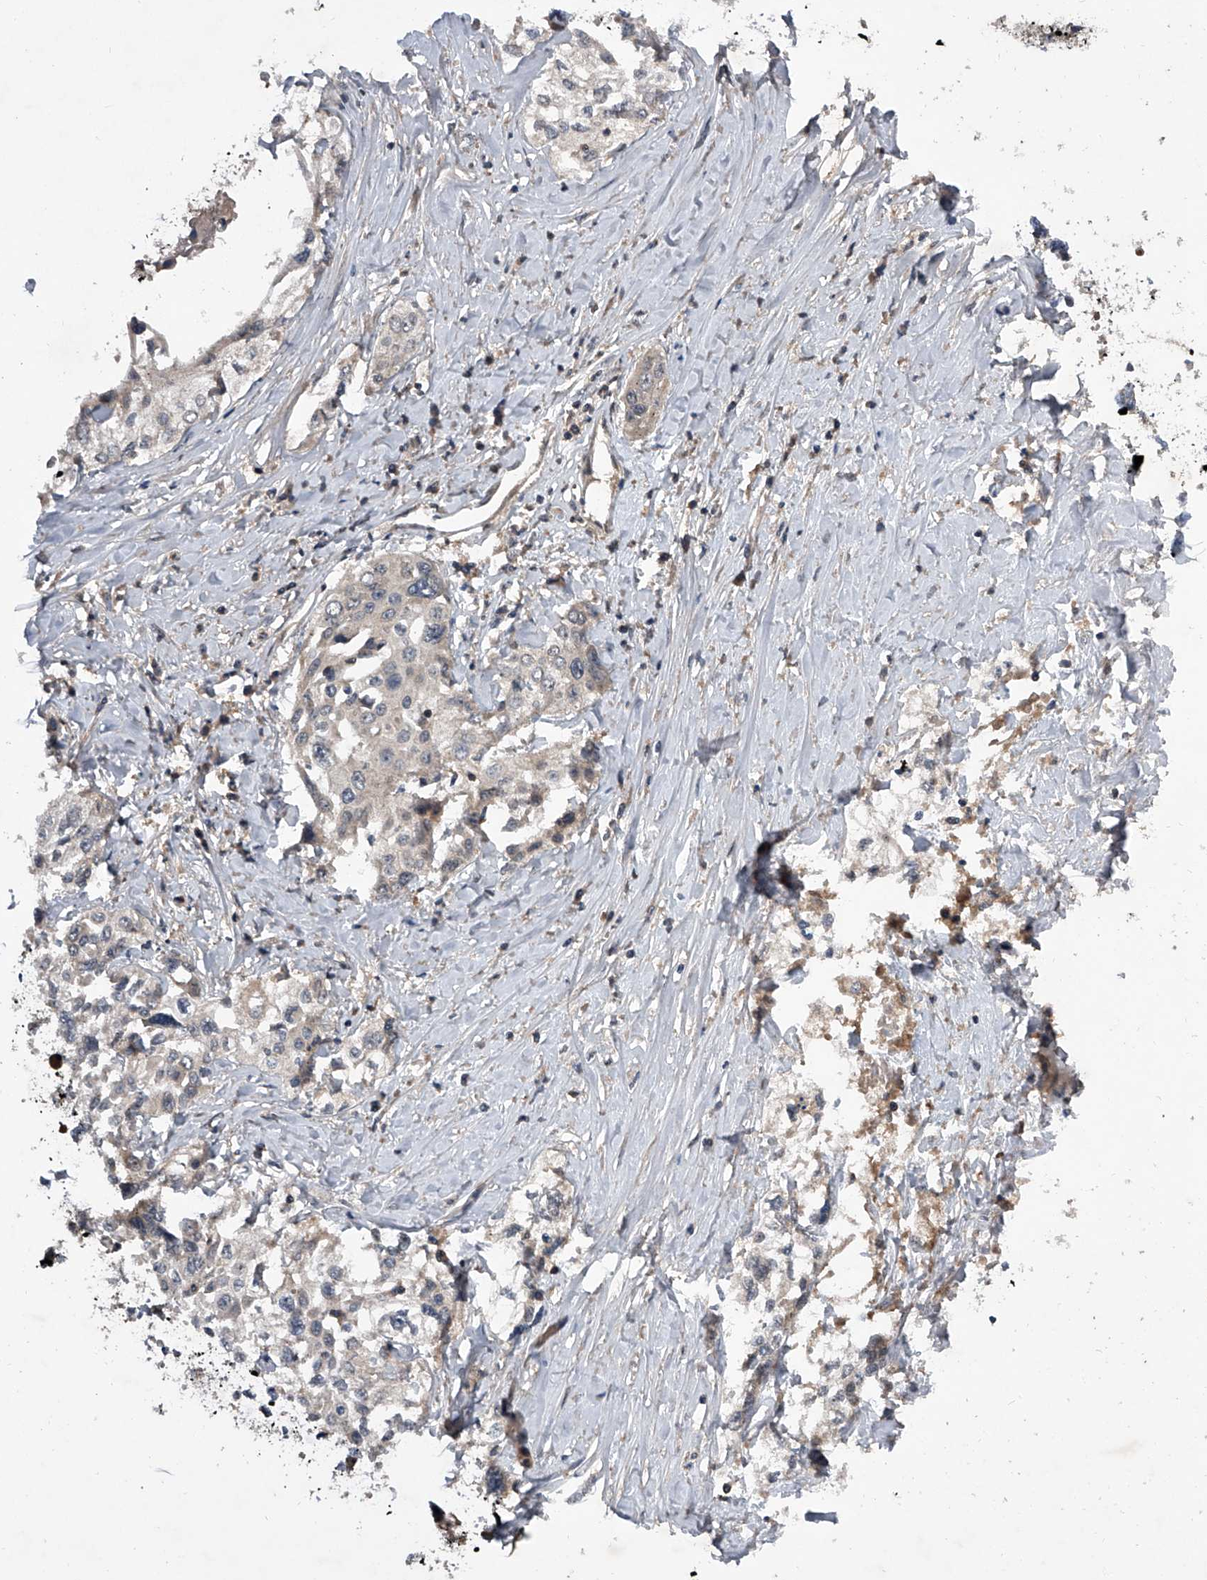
{"staining": {"intensity": "negative", "quantity": "none", "location": "none"}, "tissue": "cervical cancer", "cell_type": "Tumor cells", "image_type": "cancer", "snomed": [{"axis": "morphology", "description": "Squamous cell carcinoma, NOS"}, {"axis": "topography", "description": "Cervix"}], "caption": "Micrograph shows no protein positivity in tumor cells of cervical cancer (squamous cell carcinoma) tissue. (DAB (3,3'-diaminobenzidine) immunohistochemistry with hematoxylin counter stain).", "gene": "ZNF30", "patient": {"sex": "female", "age": 31}}